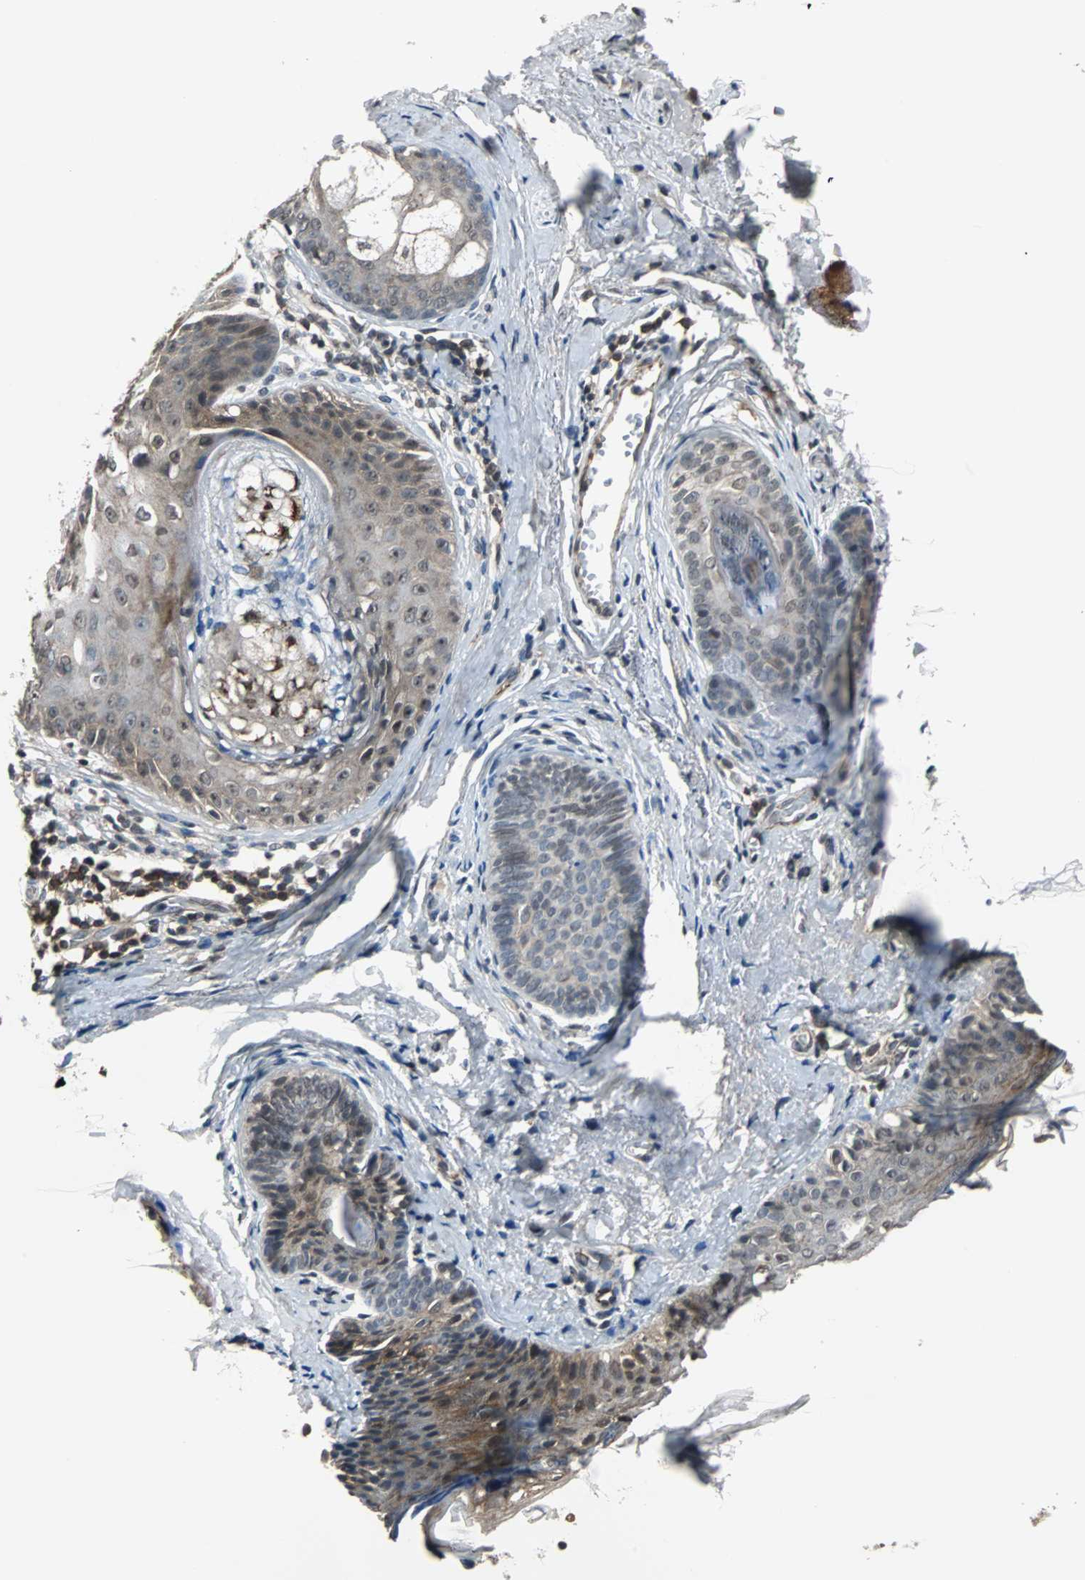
{"staining": {"intensity": "weak", "quantity": "25%-75%", "location": "cytoplasmic/membranous"}, "tissue": "skin cancer", "cell_type": "Tumor cells", "image_type": "cancer", "snomed": [{"axis": "morphology", "description": "Normal tissue, NOS"}, {"axis": "morphology", "description": "Basal cell carcinoma"}, {"axis": "topography", "description": "Skin"}], "caption": "Protein expression analysis of human basal cell carcinoma (skin) reveals weak cytoplasmic/membranous staining in about 25%-75% of tumor cells.", "gene": "LSR", "patient": {"sex": "female", "age": 69}}